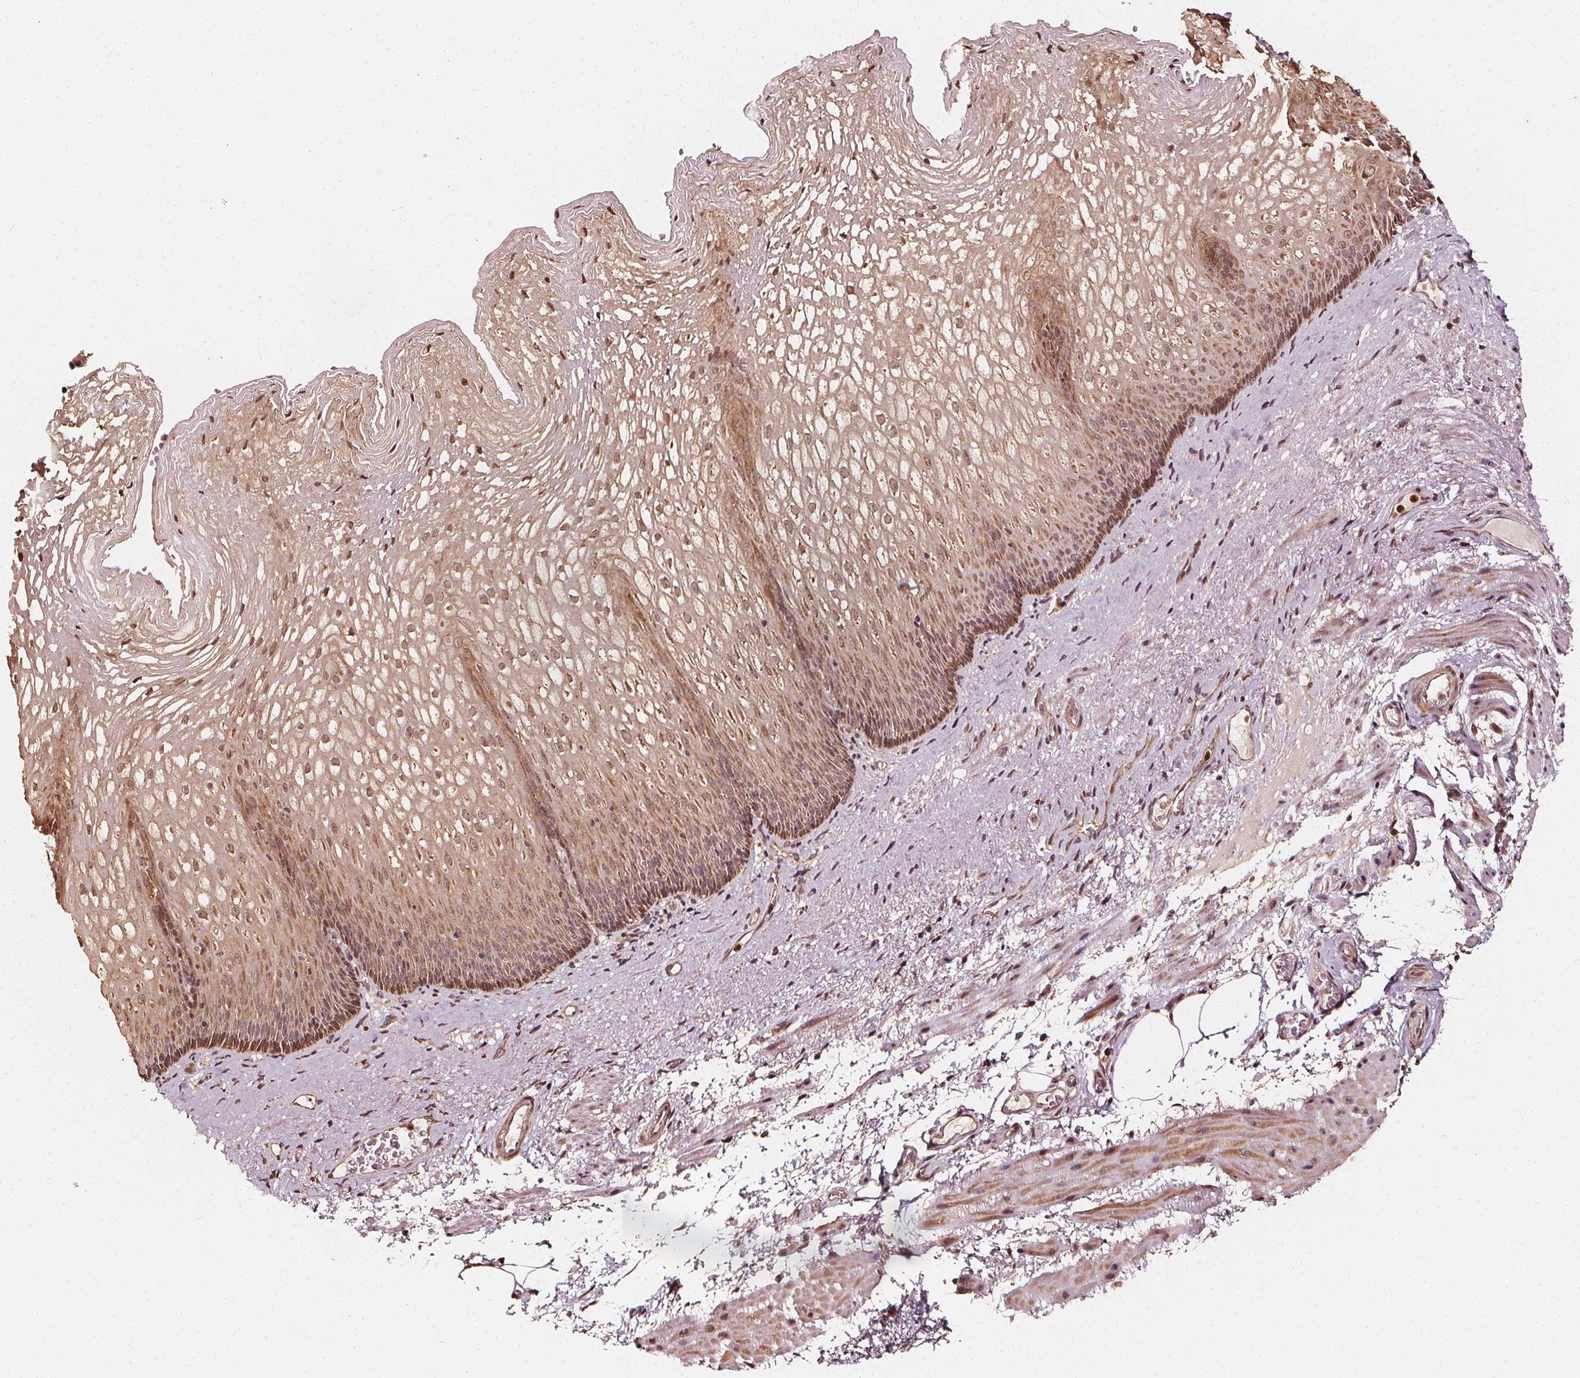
{"staining": {"intensity": "moderate", "quantity": ">75%", "location": "cytoplasmic/membranous,nuclear"}, "tissue": "esophagus", "cell_type": "Squamous epithelial cells", "image_type": "normal", "snomed": [{"axis": "morphology", "description": "Normal tissue, NOS"}, {"axis": "topography", "description": "Esophagus"}], "caption": "Squamous epithelial cells show medium levels of moderate cytoplasmic/membranous,nuclear staining in about >75% of cells in unremarkable human esophagus.", "gene": "NPC1", "patient": {"sex": "male", "age": 76}}